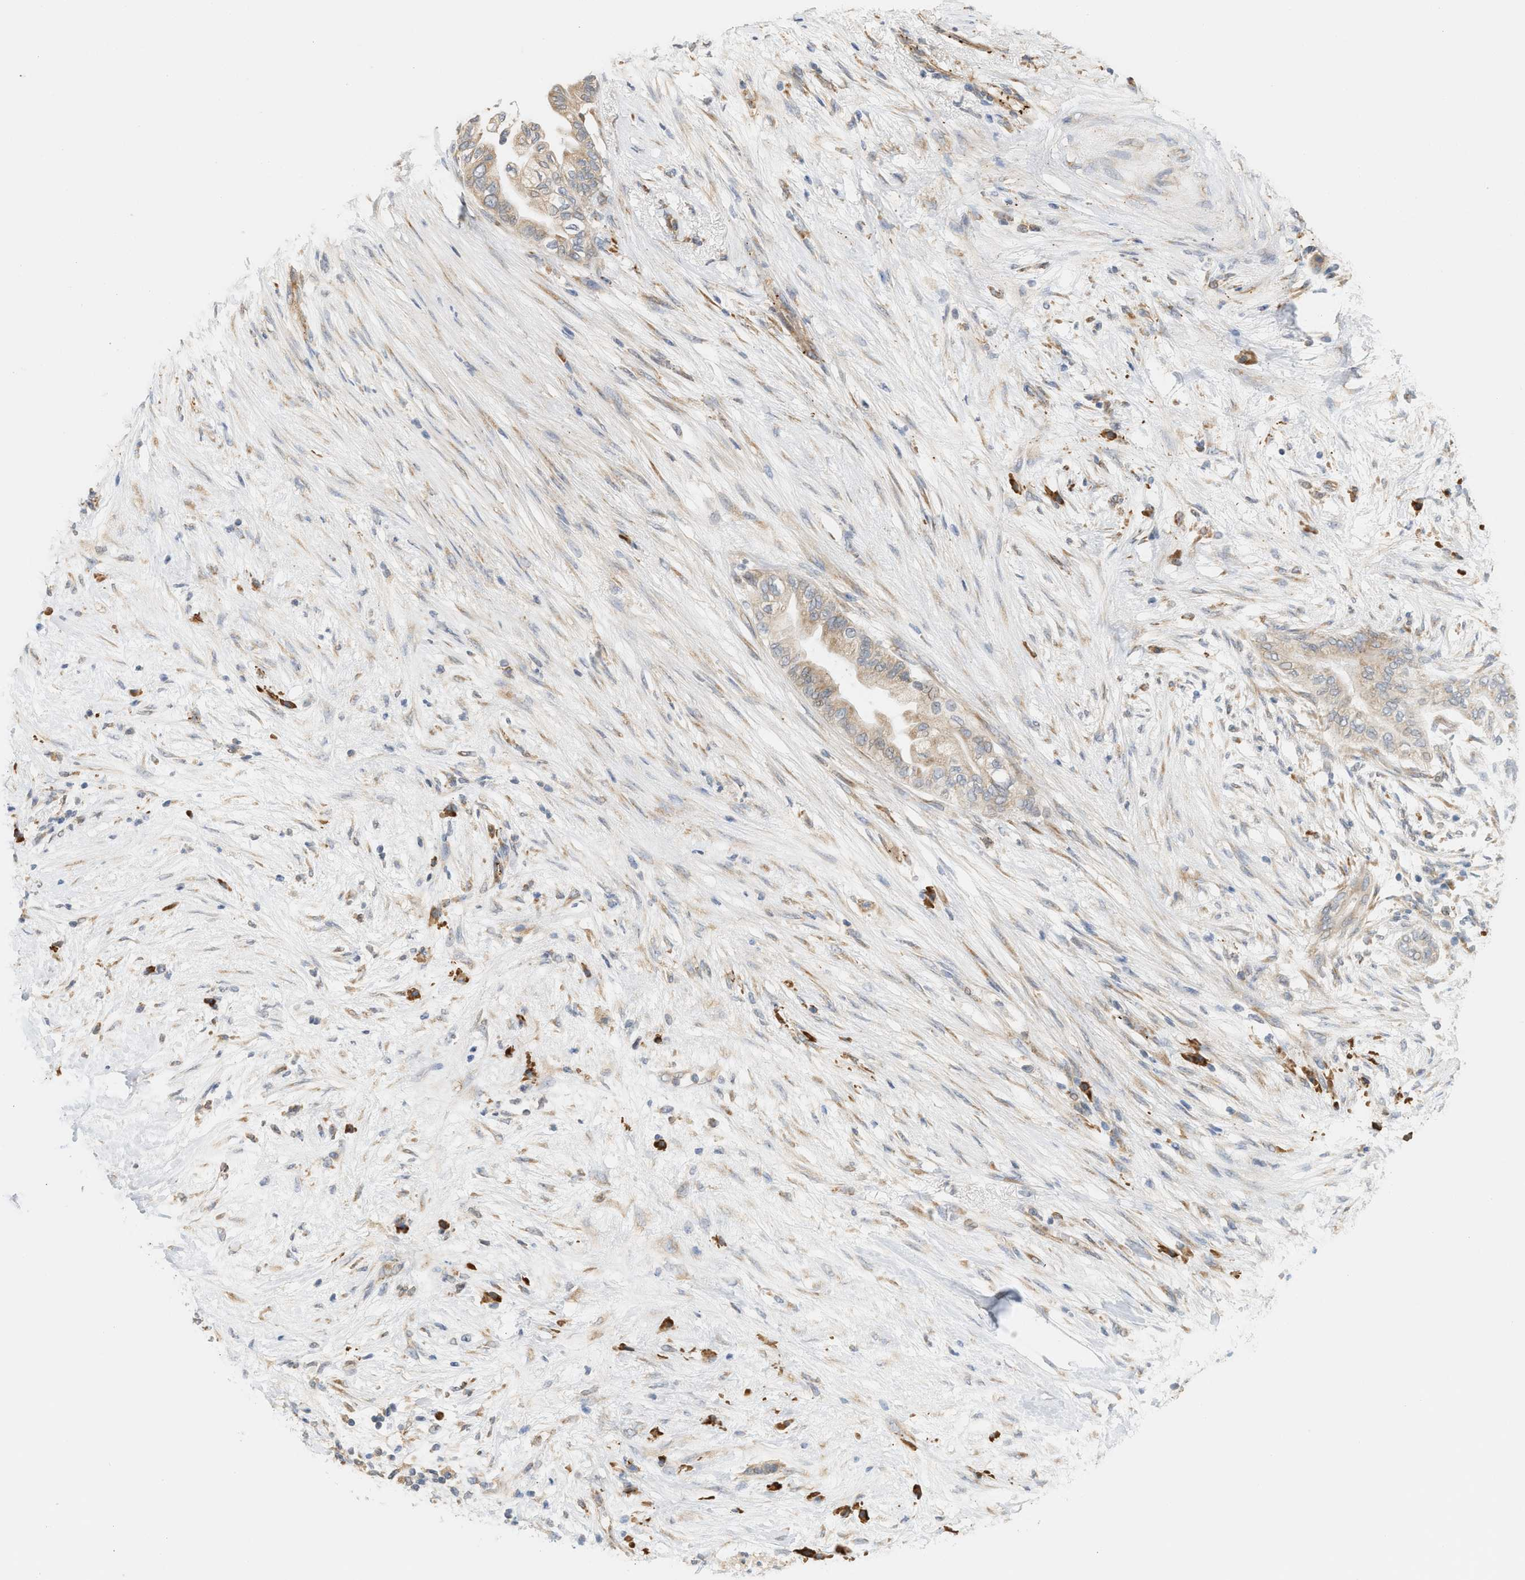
{"staining": {"intensity": "moderate", "quantity": ">75%", "location": "cytoplasmic/membranous"}, "tissue": "pancreatic cancer", "cell_type": "Tumor cells", "image_type": "cancer", "snomed": [{"axis": "morphology", "description": "Normal tissue, NOS"}, {"axis": "morphology", "description": "Adenocarcinoma, NOS"}, {"axis": "topography", "description": "Pancreas"}, {"axis": "topography", "description": "Duodenum"}], "caption": "A high-resolution photomicrograph shows IHC staining of pancreatic adenocarcinoma, which demonstrates moderate cytoplasmic/membranous staining in approximately >75% of tumor cells.", "gene": "SVOP", "patient": {"sex": "female", "age": 60}}